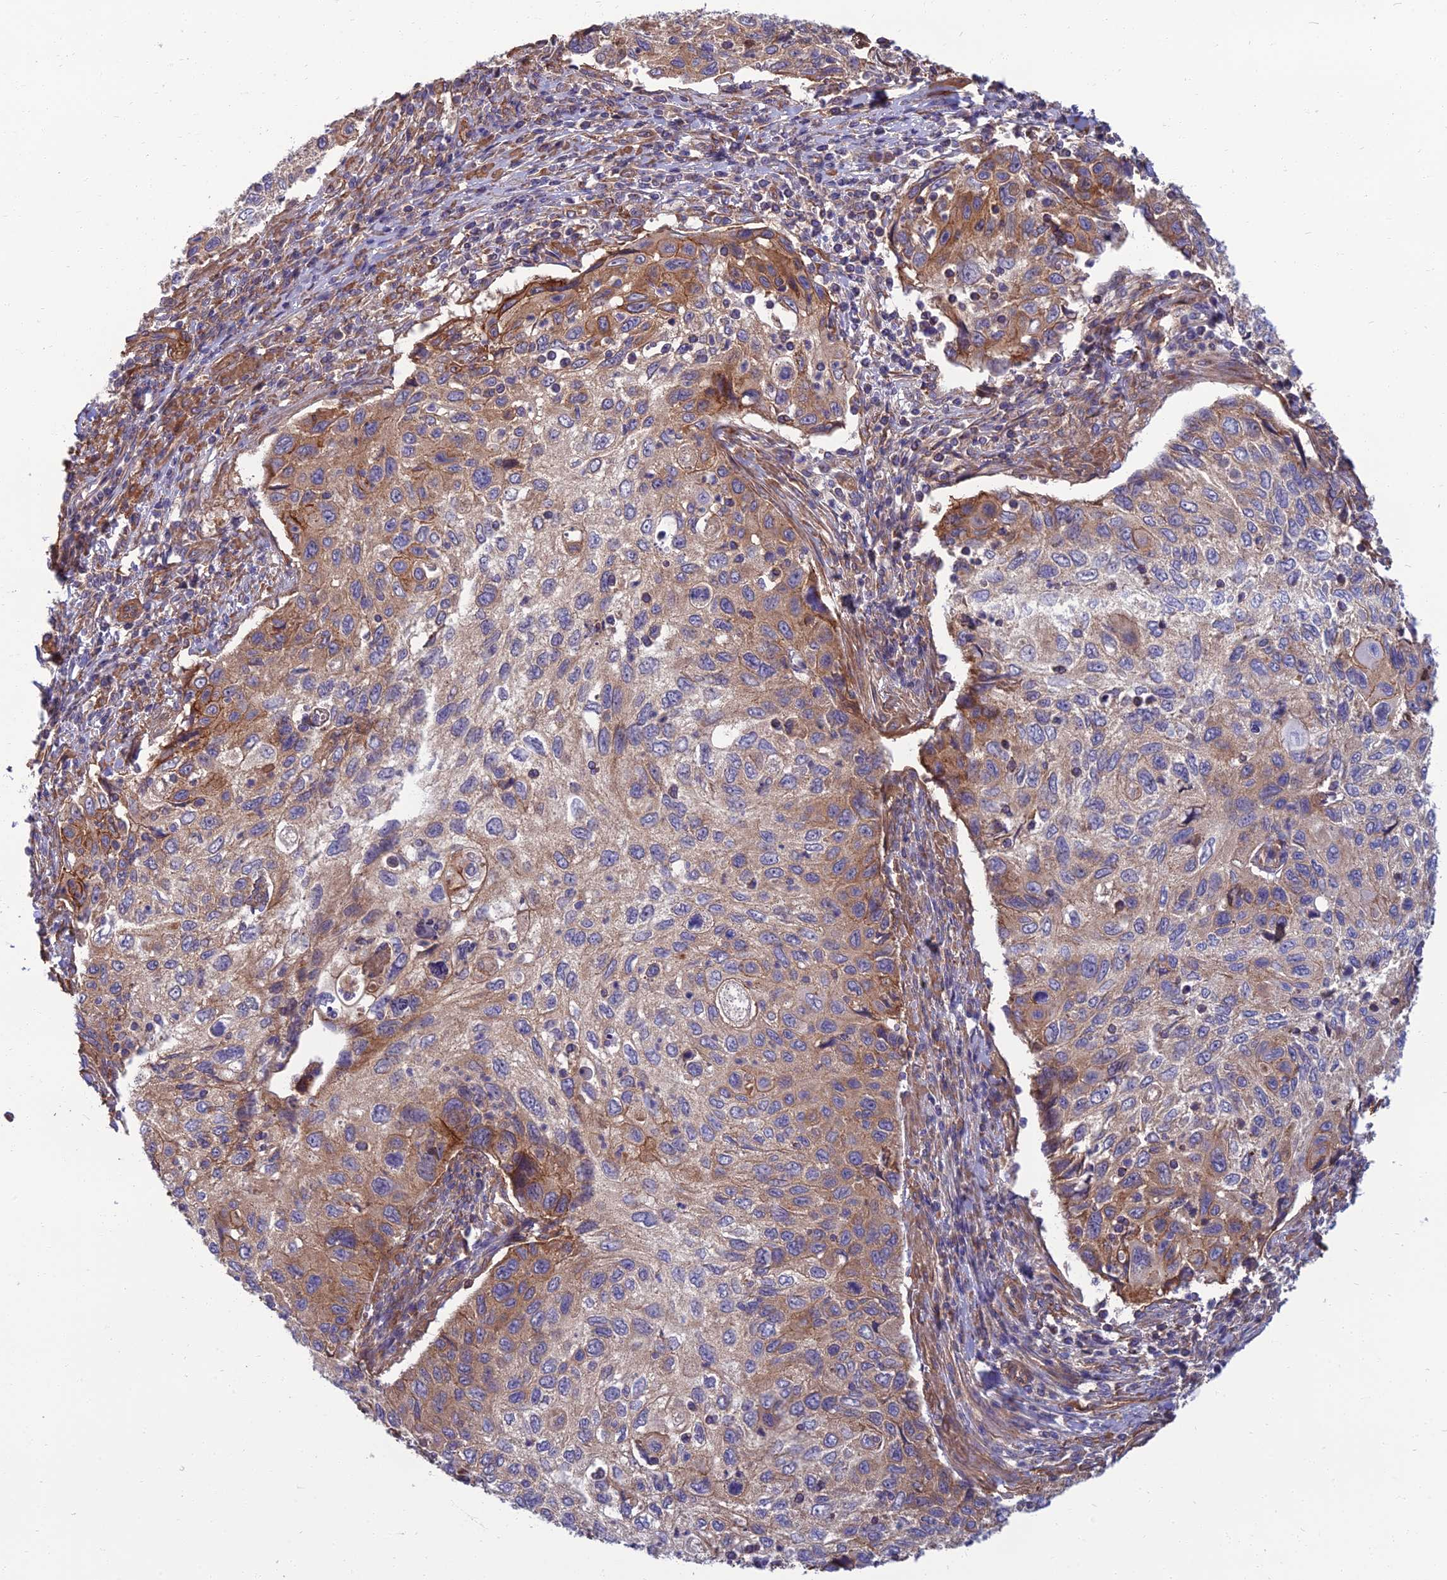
{"staining": {"intensity": "weak", "quantity": ">75%", "location": "cytoplasmic/membranous"}, "tissue": "cervical cancer", "cell_type": "Tumor cells", "image_type": "cancer", "snomed": [{"axis": "morphology", "description": "Squamous cell carcinoma, NOS"}, {"axis": "topography", "description": "Cervix"}], "caption": "Weak cytoplasmic/membranous staining is seen in about >75% of tumor cells in cervical cancer.", "gene": "WDR24", "patient": {"sex": "female", "age": 70}}